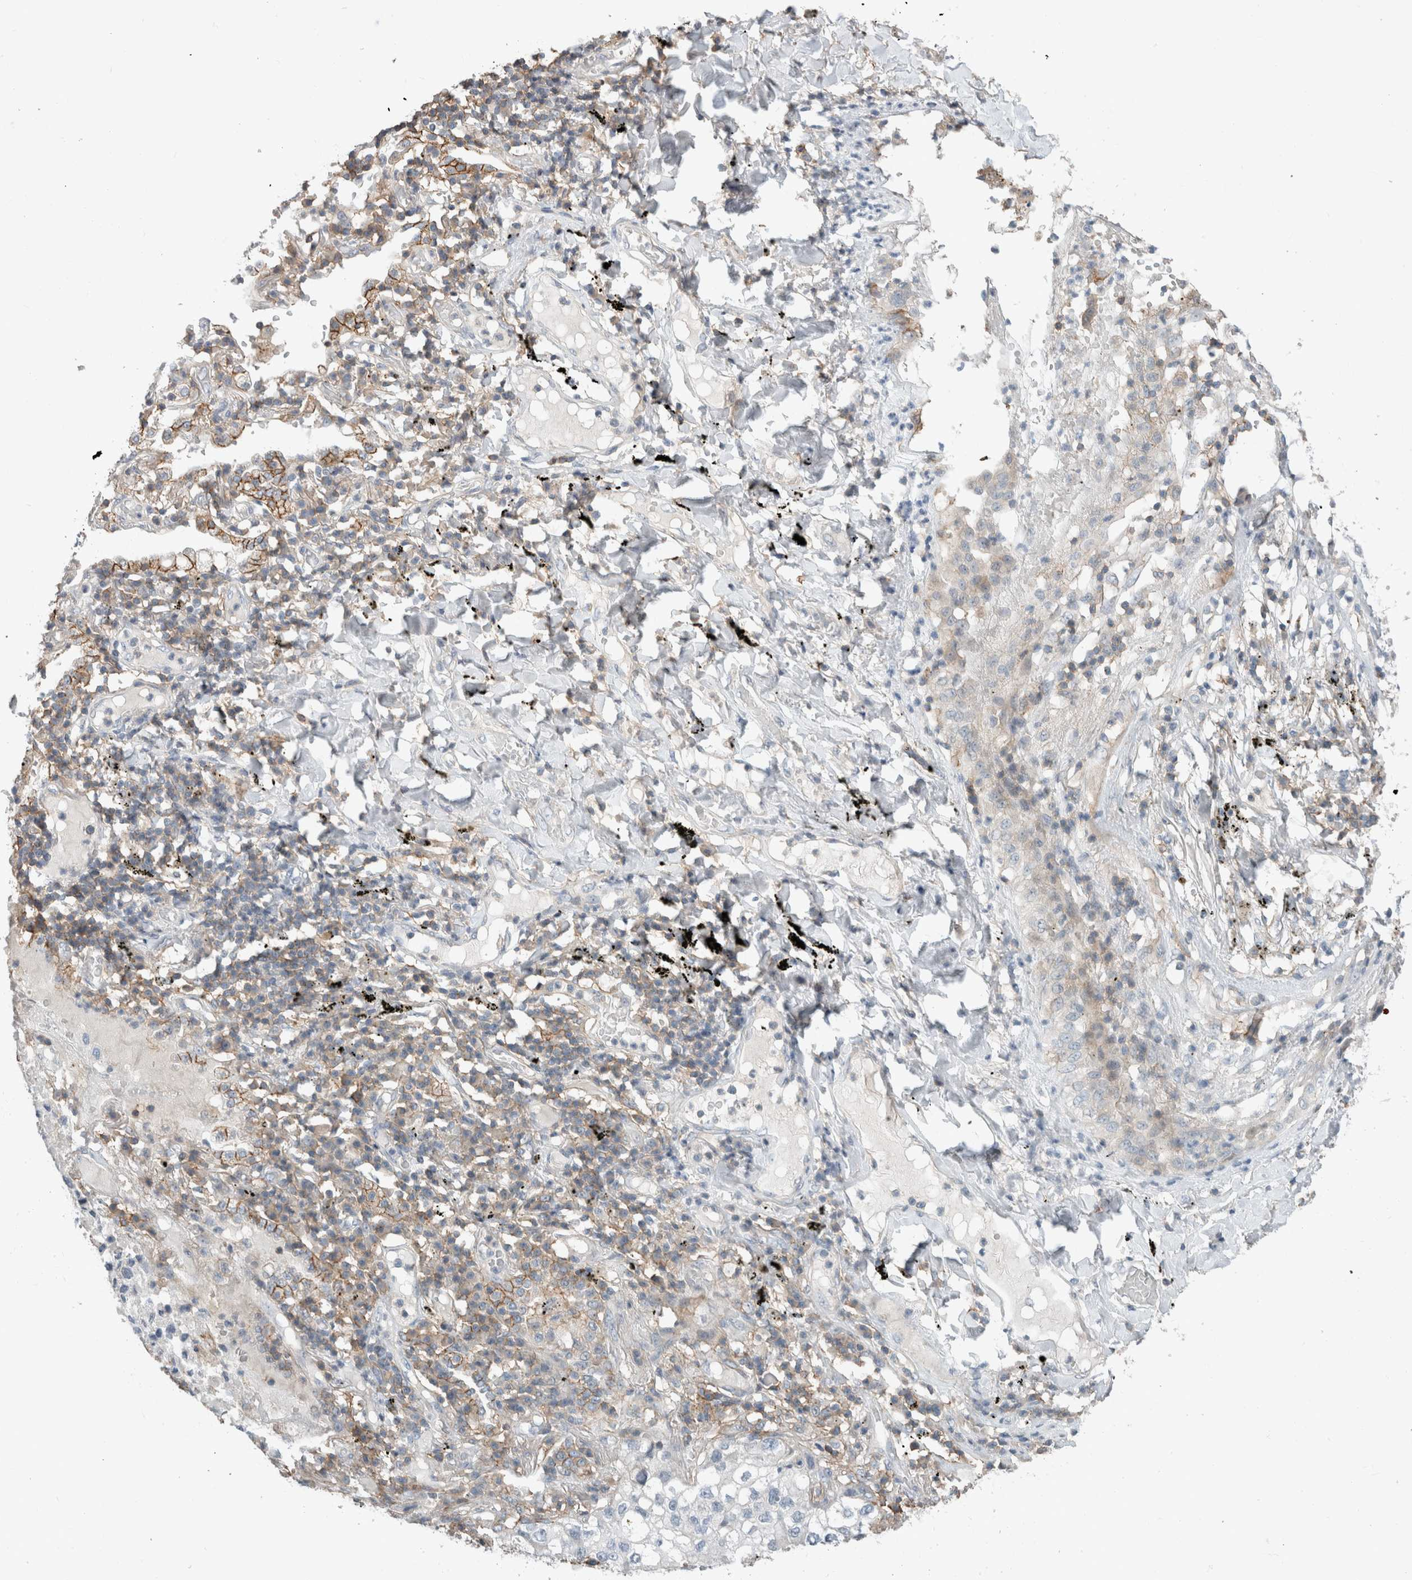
{"staining": {"intensity": "negative", "quantity": "none", "location": "none"}, "tissue": "lung cancer", "cell_type": "Tumor cells", "image_type": "cancer", "snomed": [{"axis": "morphology", "description": "Adenocarcinoma, NOS"}, {"axis": "topography", "description": "Lung"}], "caption": "IHC of lung cancer (adenocarcinoma) reveals no expression in tumor cells.", "gene": "ERCC6L2", "patient": {"sex": "male", "age": 63}}